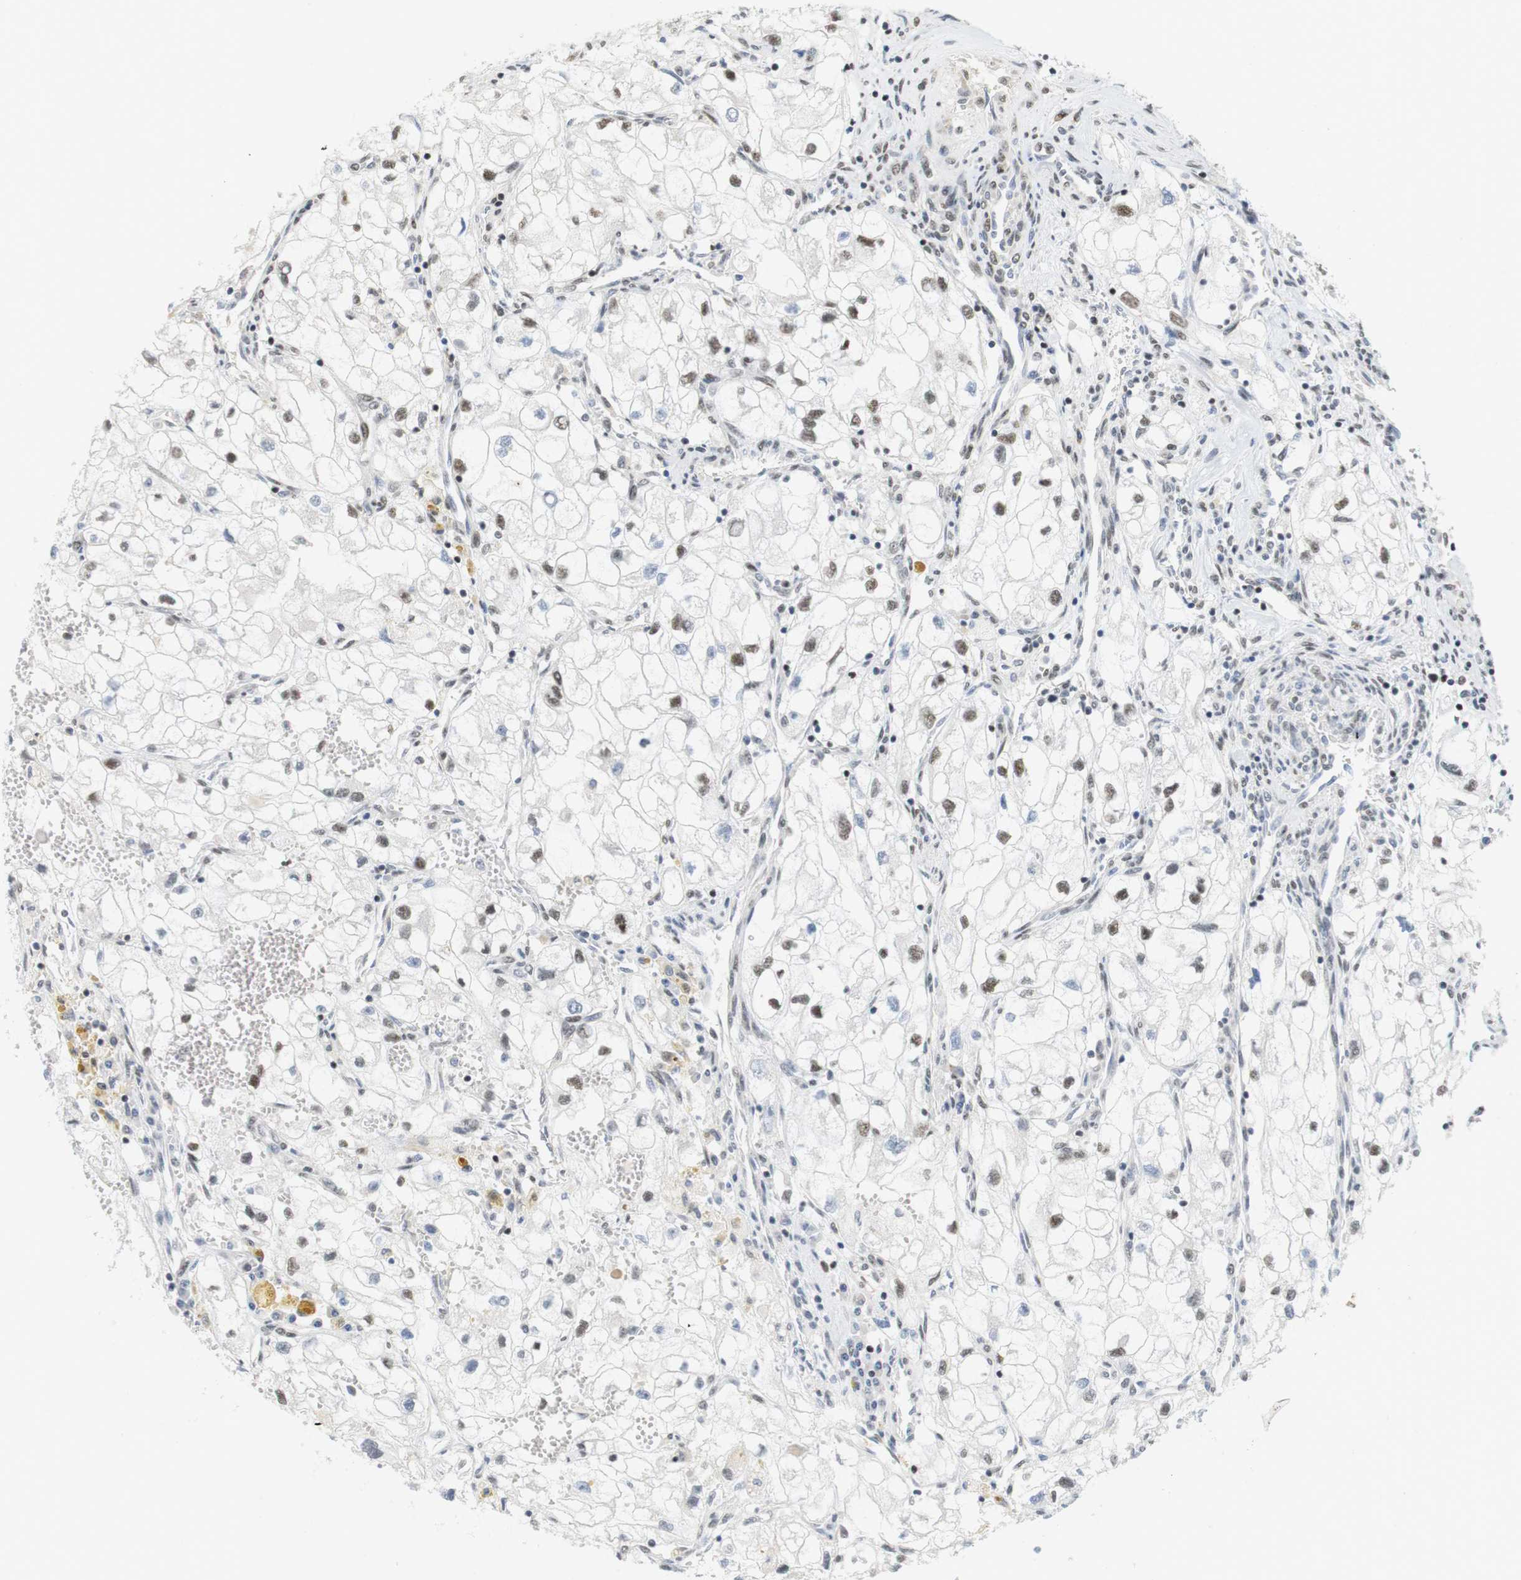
{"staining": {"intensity": "moderate", "quantity": ">75%", "location": "nuclear"}, "tissue": "renal cancer", "cell_type": "Tumor cells", "image_type": "cancer", "snomed": [{"axis": "morphology", "description": "Adenocarcinoma, NOS"}, {"axis": "topography", "description": "Kidney"}], "caption": "Immunohistochemical staining of renal adenocarcinoma displays moderate nuclear protein positivity in approximately >75% of tumor cells.", "gene": "BRD4", "patient": {"sex": "female", "age": 70}}